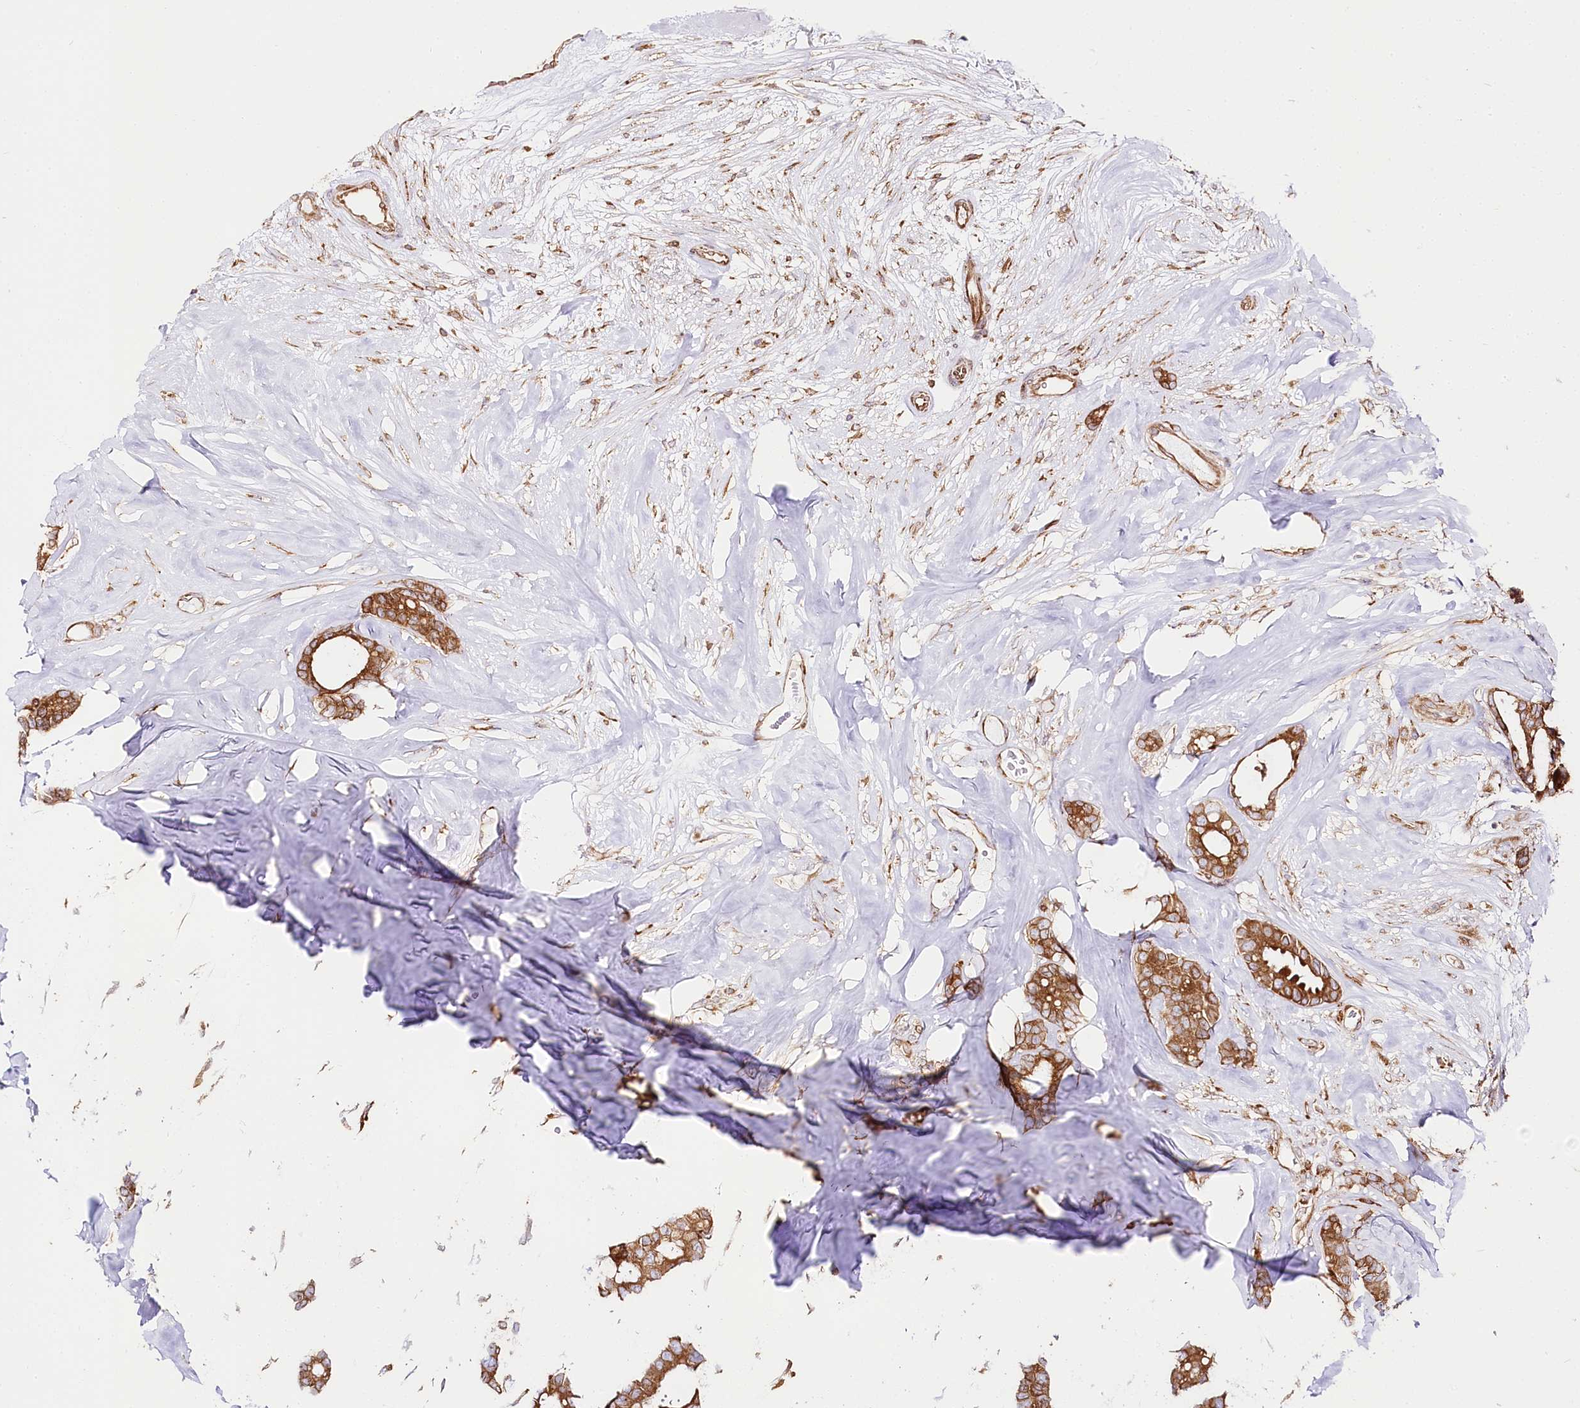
{"staining": {"intensity": "moderate", "quantity": ">75%", "location": "cytoplasmic/membranous"}, "tissue": "breast cancer", "cell_type": "Tumor cells", "image_type": "cancer", "snomed": [{"axis": "morphology", "description": "Duct carcinoma"}, {"axis": "topography", "description": "Breast"}], "caption": "Human breast cancer stained for a protein (brown) displays moderate cytoplasmic/membranous positive staining in about >75% of tumor cells.", "gene": "CNPY2", "patient": {"sex": "female", "age": 87}}